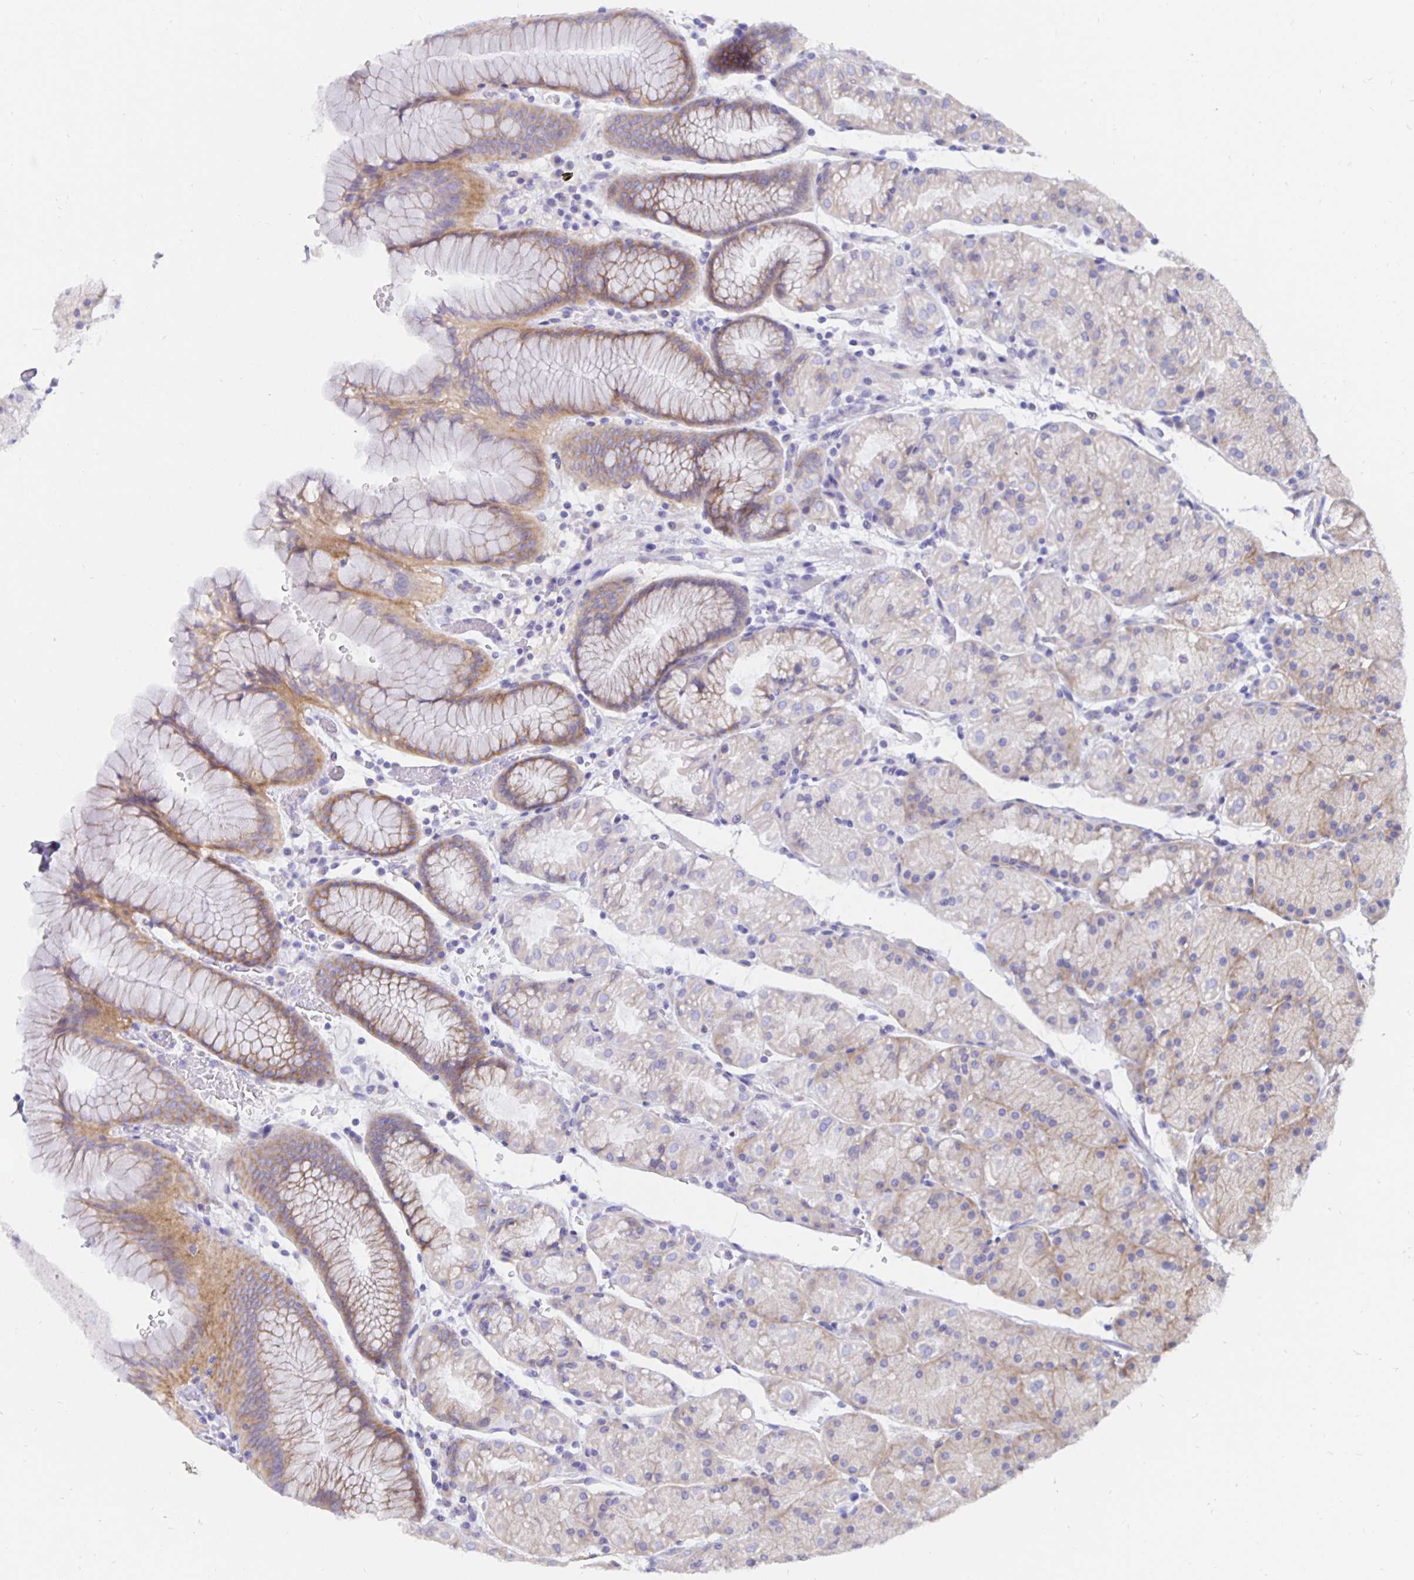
{"staining": {"intensity": "moderate", "quantity": "25%-75%", "location": "cytoplasmic/membranous"}, "tissue": "stomach", "cell_type": "Glandular cells", "image_type": "normal", "snomed": [{"axis": "morphology", "description": "Normal tissue, NOS"}, {"axis": "topography", "description": "Stomach, upper"}, {"axis": "topography", "description": "Stomach"}], "caption": "Immunohistochemical staining of unremarkable human stomach demonstrates moderate cytoplasmic/membranous protein positivity in approximately 25%-75% of glandular cells. (DAB IHC with brightfield microscopy, high magnification).", "gene": "DNAI2", "patient": {"sex": "male", "age": 76}}